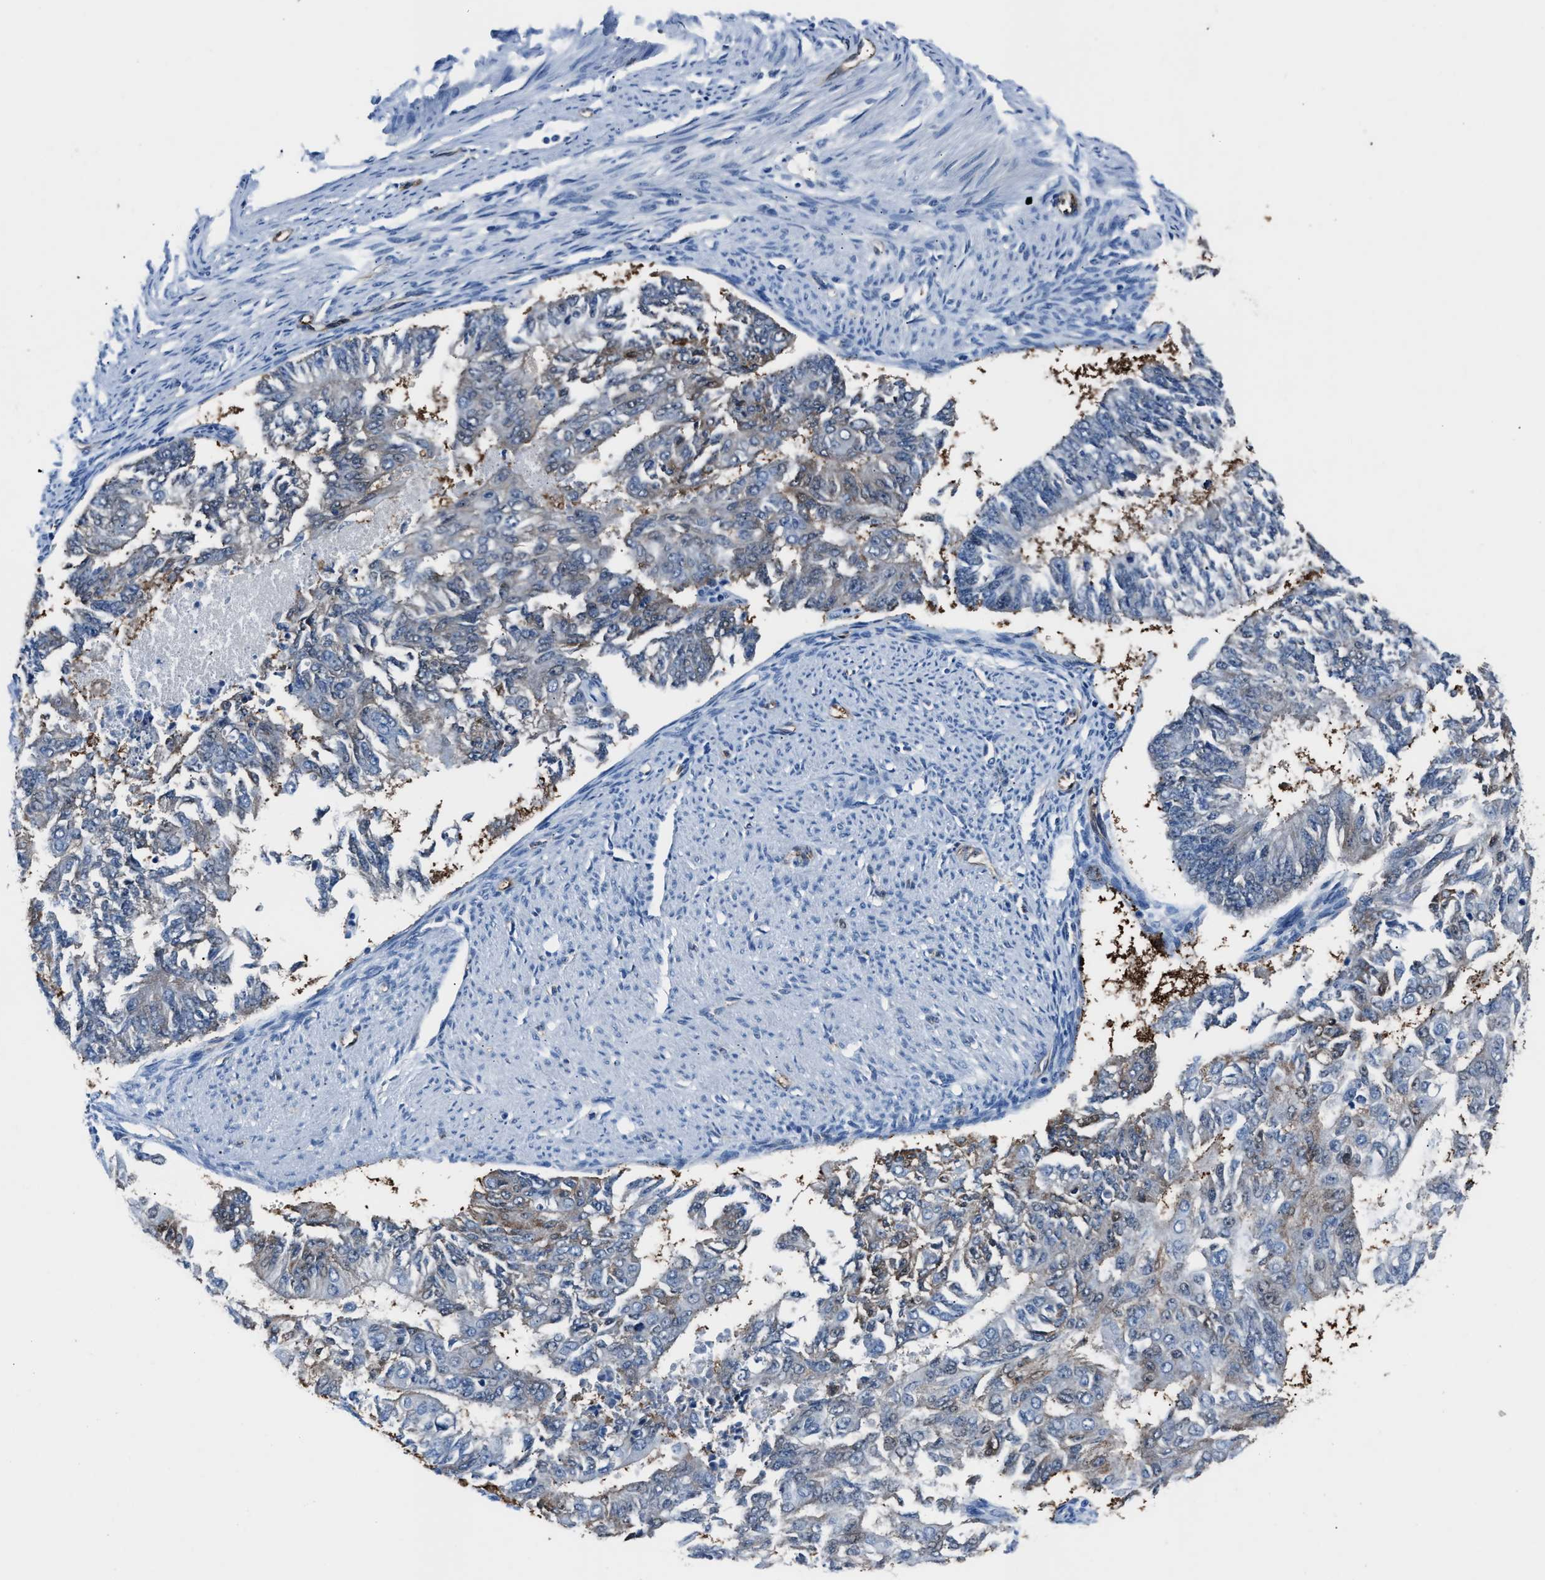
{"staining": {"intensity": "negative", "quantity": "none", "location": "none"}, "tissue": "endometrial cancer", "cell_type": "Tumor cells", "image_type": "cancer", "snomed": [{"axis": "morphology", "description": "Adenocarcinoma, NOS"}, {"axis": "topography", "description": "Endometrium"}], "caption": "This is an immunohistochemistry (IHC) histopathology image of adenocarcinoma (endometrial). There is no expression in tumor cells.", "gene": "PPA1", "patient": {"sex": "female", "age": 32}}